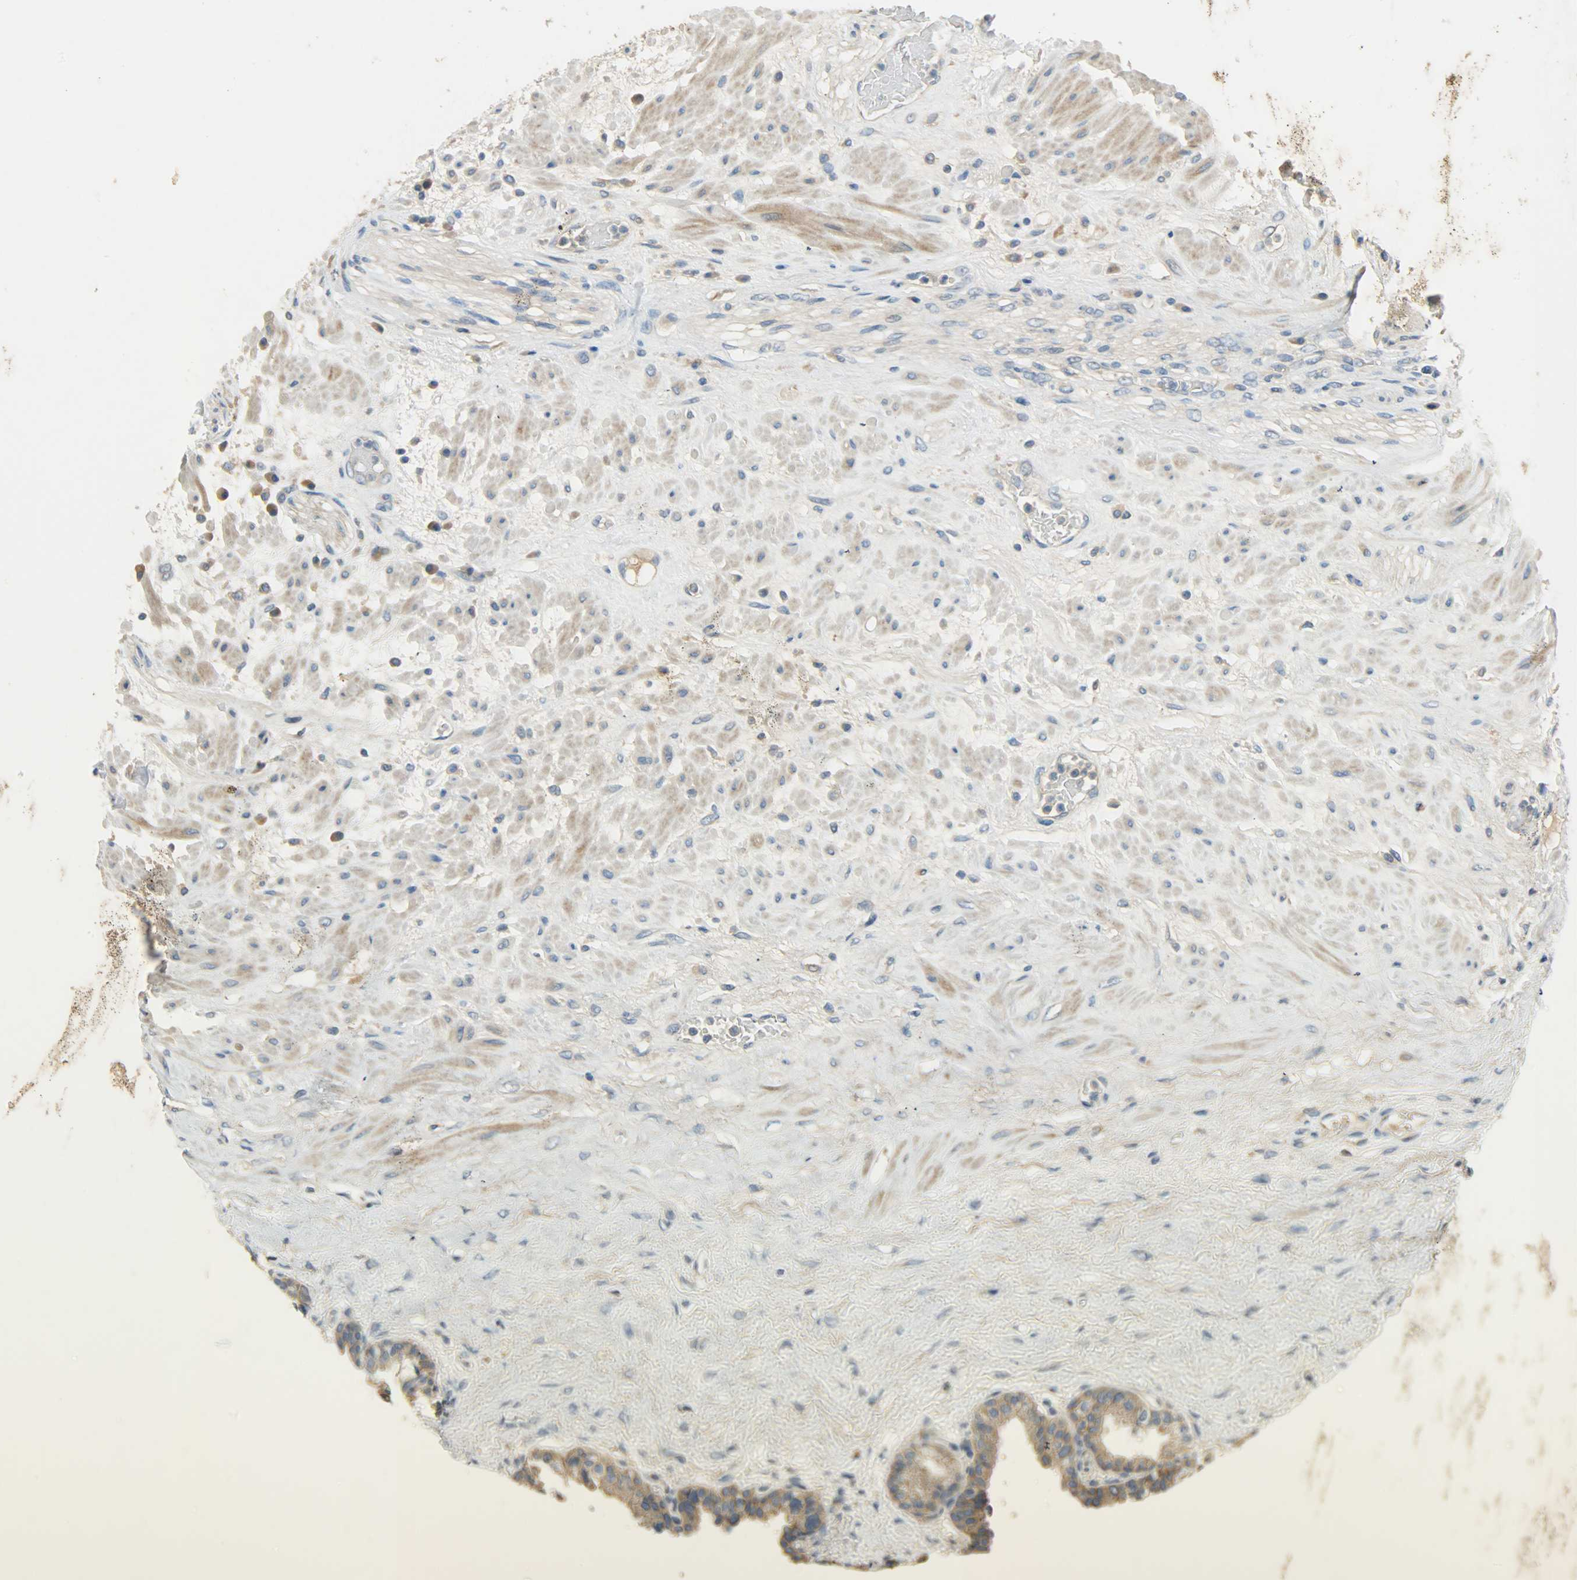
{"staining": {"intensity": "moderate", "quantity": ">75%", "location": "cytoplasmic/membranous"}, "tissue": "seminal vesicle", "cell_type": "Glandular cells", "image_type": "normal", "snomed": [{"axis": "morphology", "description": "Normal tissue, NOS"}, {"axis": "topography", "description": "Seminal veicle"}], "caption": "DAB (3,3'-diaminobenzidine) immunohistochemical staining of benign human seminal vesicle exhibits moderate cytoplasmic/membranous protein expression in about >75% of glandular cells. Ihc stains the protein of interest in brown and the nuclei are stained blue.", "gene": "DSG2", "patient": {"sex": "male", "age": 61}}